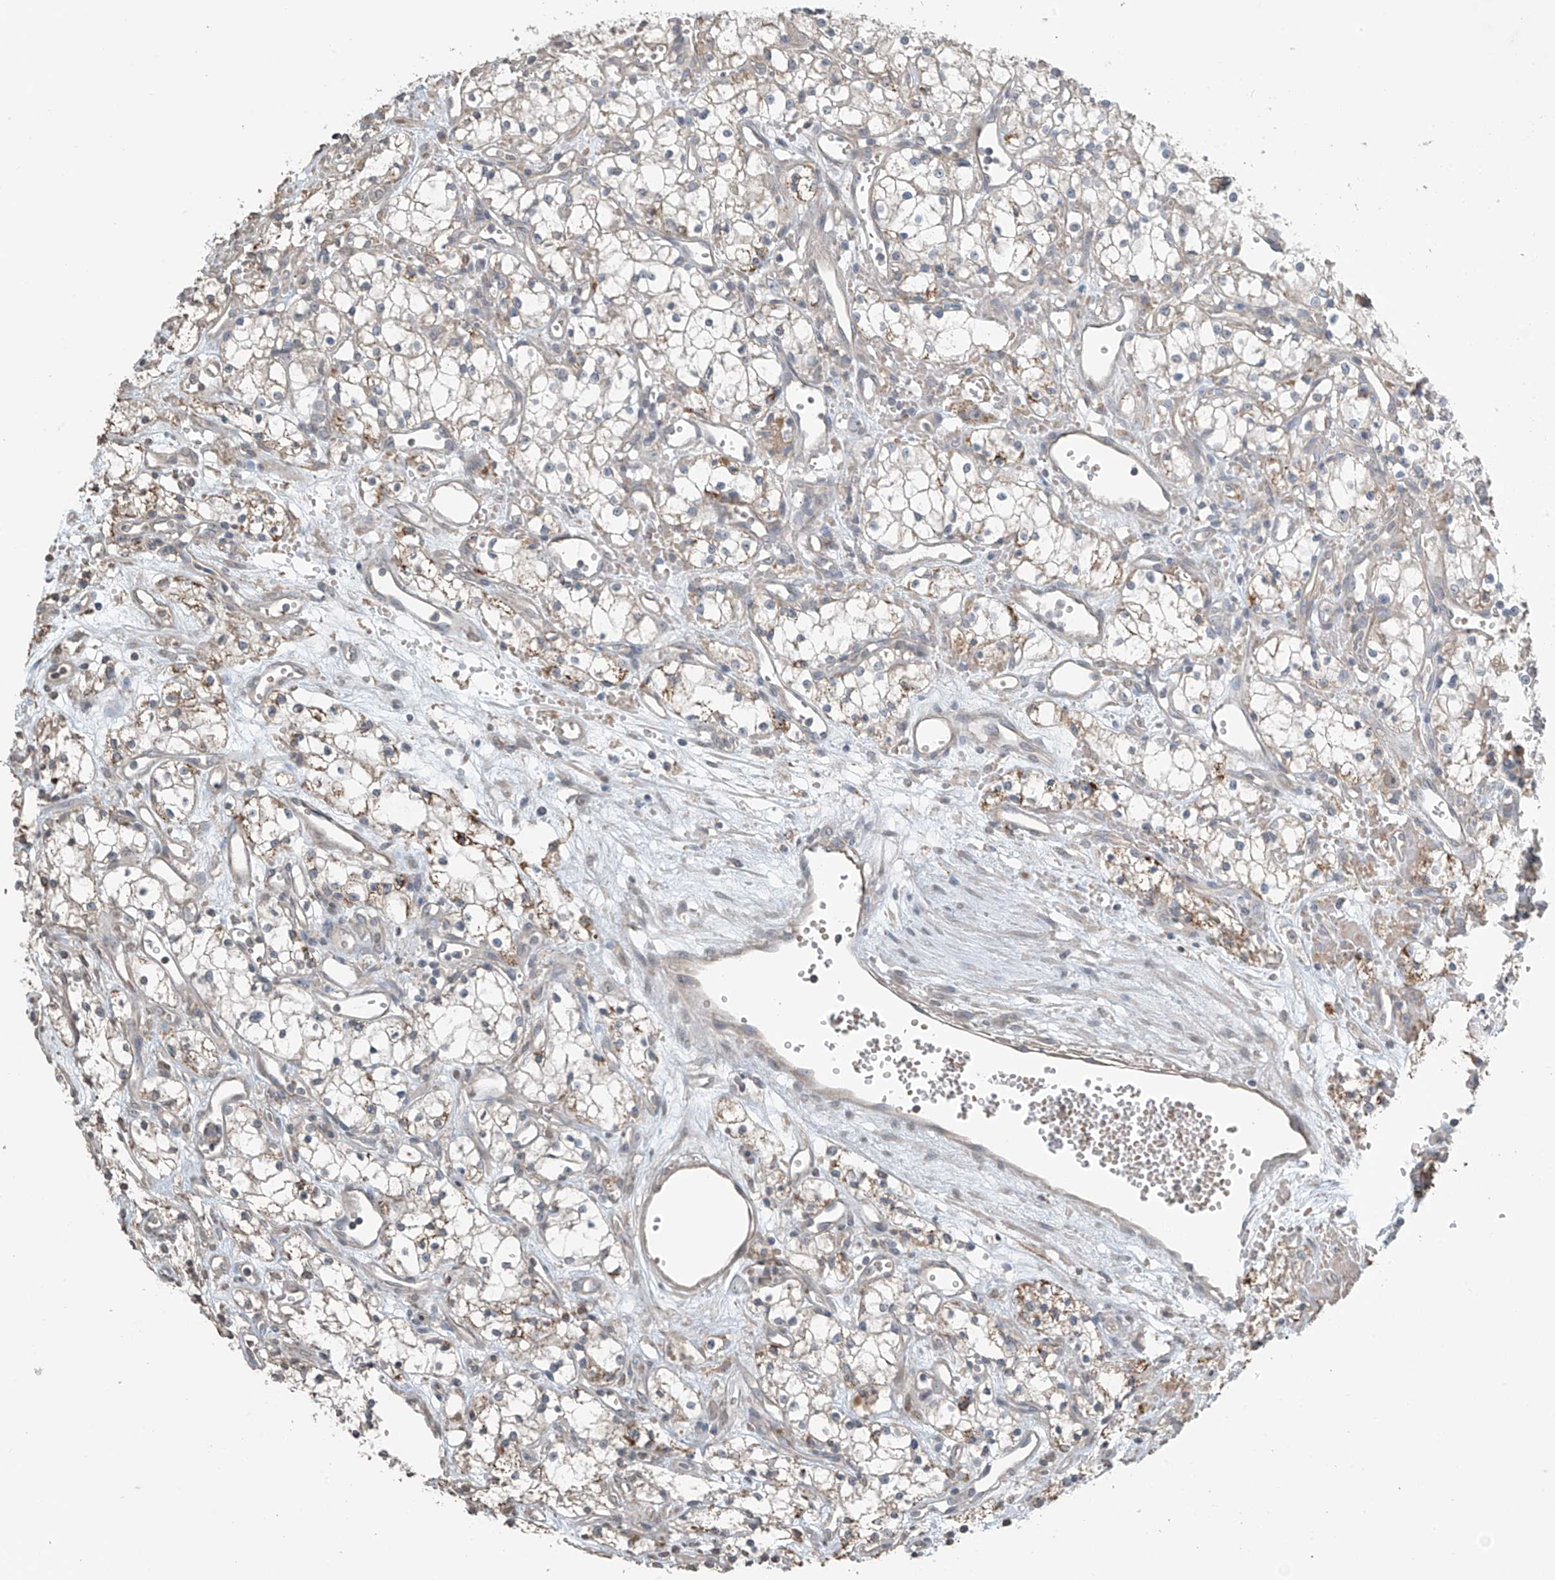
{"staining": {"intensity": "negative", "quantity": "none", "location": "none"}, "tissue": "renal cancer", "cell_type": "Tumor cells", "image_type": "cancer", "snomed": [{"axis": "morphology", "description": "Adenocarcinoma, NOS"}, {"axis": "topography", "description": "Kidney"}], "caption": "Immunohistochemical staining of human adenocarcinoma (renal) reveals no significant staining in tumor cells.", "gene": "HOXA11", "patient": {"sex": "male", "age": 59}}